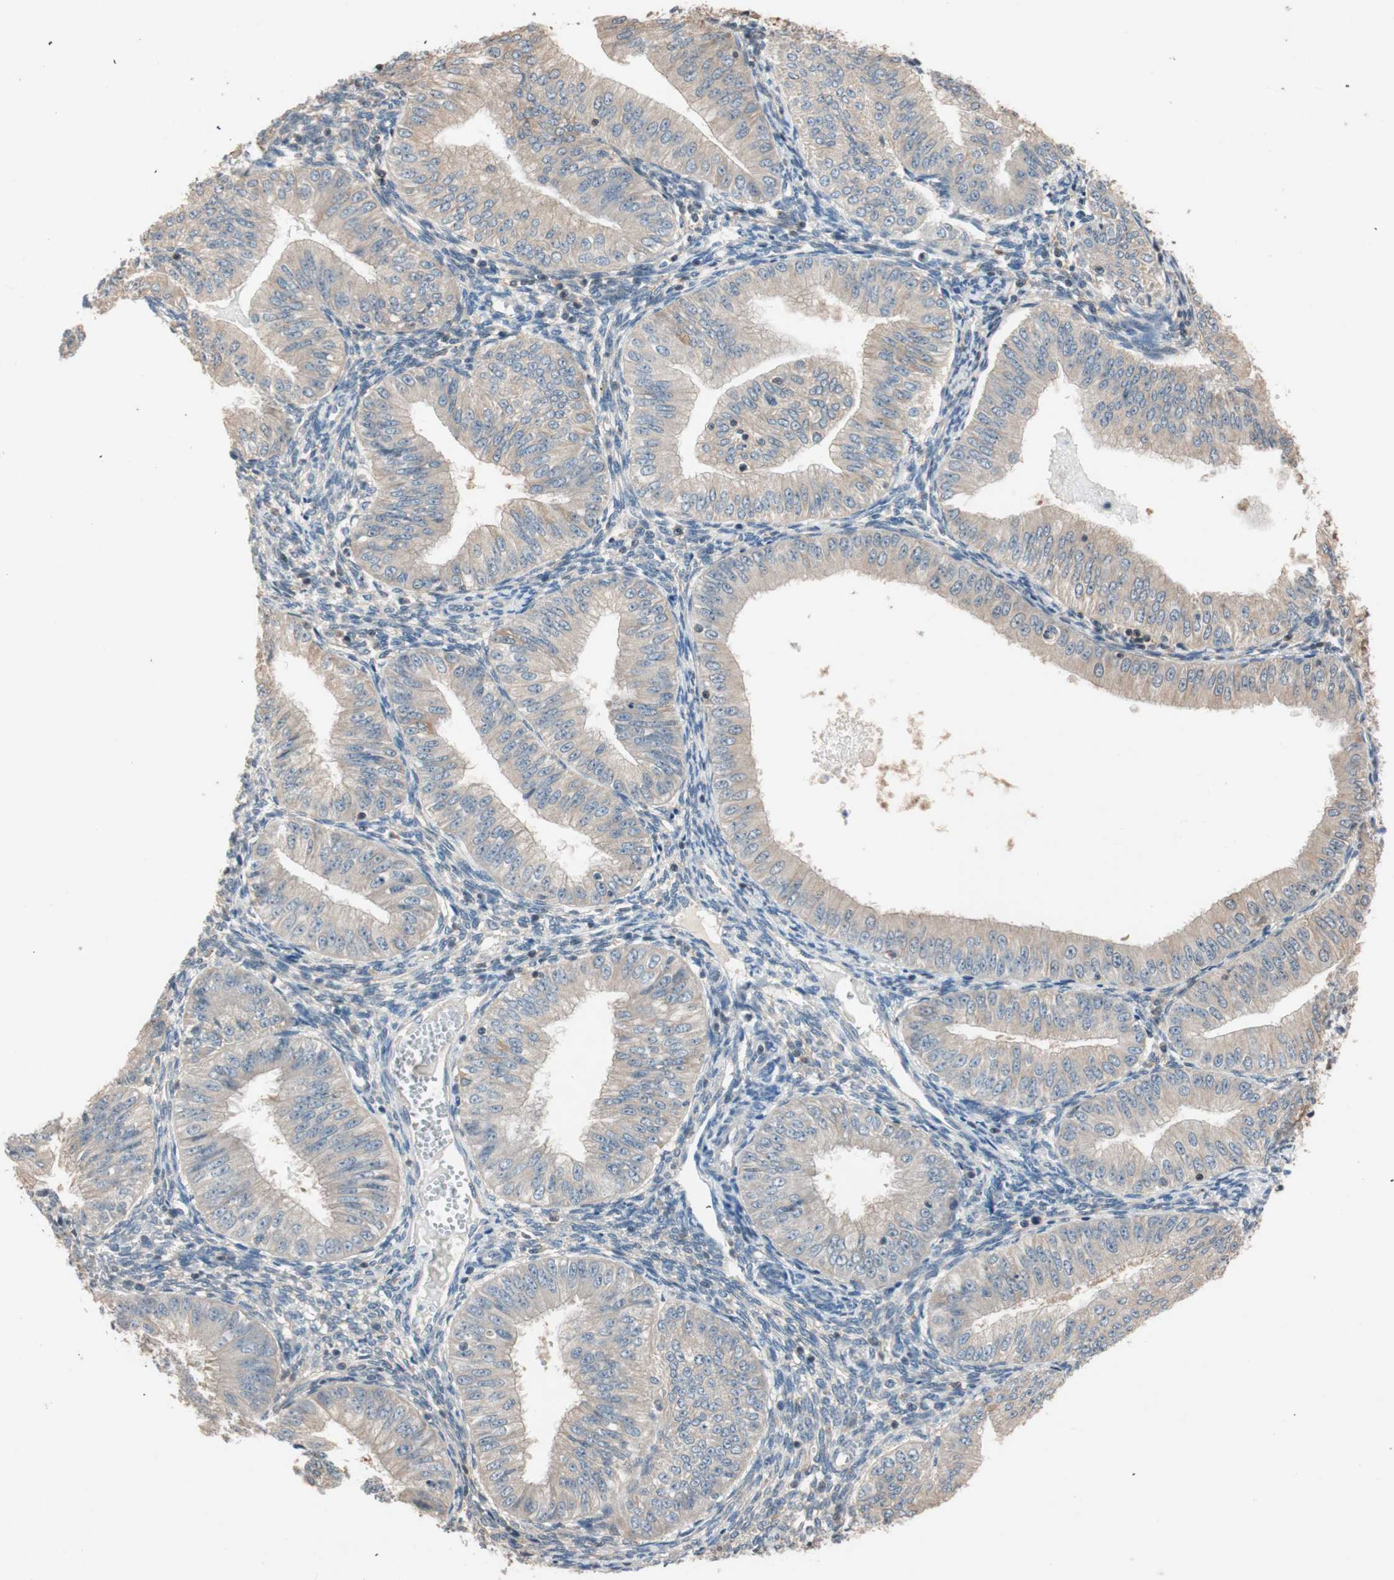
{"staining": {"intensity": "weak", "quantity": ">75%", "location": "cytoplasmic/membranous"}, "tissue": "endometrial cancer", "cell_type": "Tumor cells", "image_type": "cancer", "snomed": [{"axis": "morphology", "description": "Normal tissue, NOS"}, {"axis": "morphology", "description": "Adenocarcinoma, NOS"}, {"axis": "topography", "description": "Endometrium"}], "caption": "IHC micrograph of neoplastic tissue: endometrial cancer (adenocarcinoma) stained using immunohistochemistry (IHC) reveals low levels of weak protein expression localized specifically in the cytoplasmic/membranous of tumor cells, appearing as a cytoplasmic/membranous brown color.", "gene": "SERPINB5", "patient": {"sex": "female", "age": 53}}